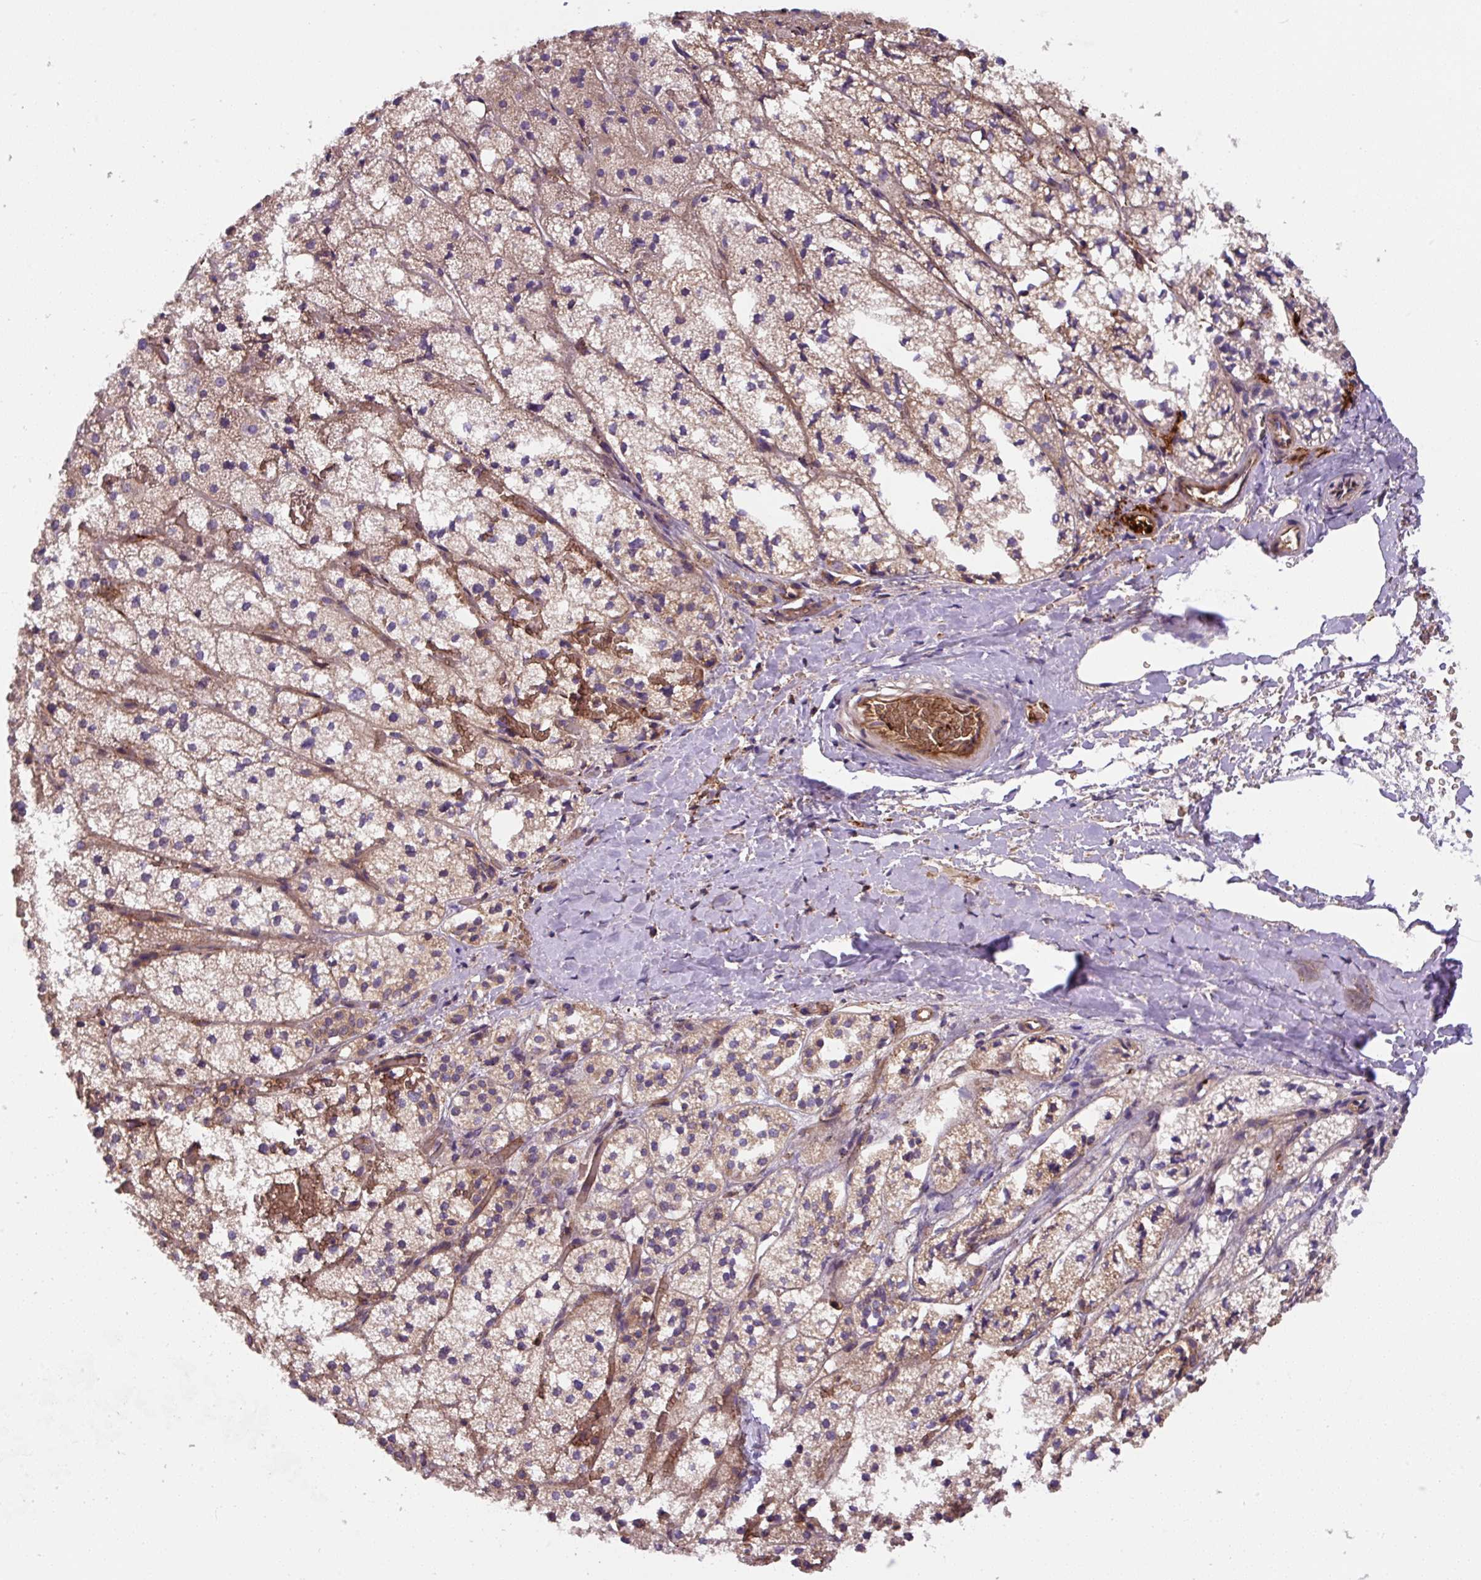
{"staining": {"intensity": "moderate", "quantity": ">75%", "location": "cytoplasmic/membranous"}, "tissue": "adrenal gland", "cell_type": "Glandular cells", "image_type": "normal", "snomed": [{"axis": "morphology", "description": "Normal tissue, NOS"}, {"axis": "topography", "description": "Adrenal gland"}], "caption": "DAB (3,3'-diaminobenzidine) immunohistochemical staining of benign adrenal gland displays moderate cytoplasmic/membranous protein positivity in approximately >75% of glandular cells.", "gene": "APOBEC3D", "patient": {"sex": "male", "age": 53}}